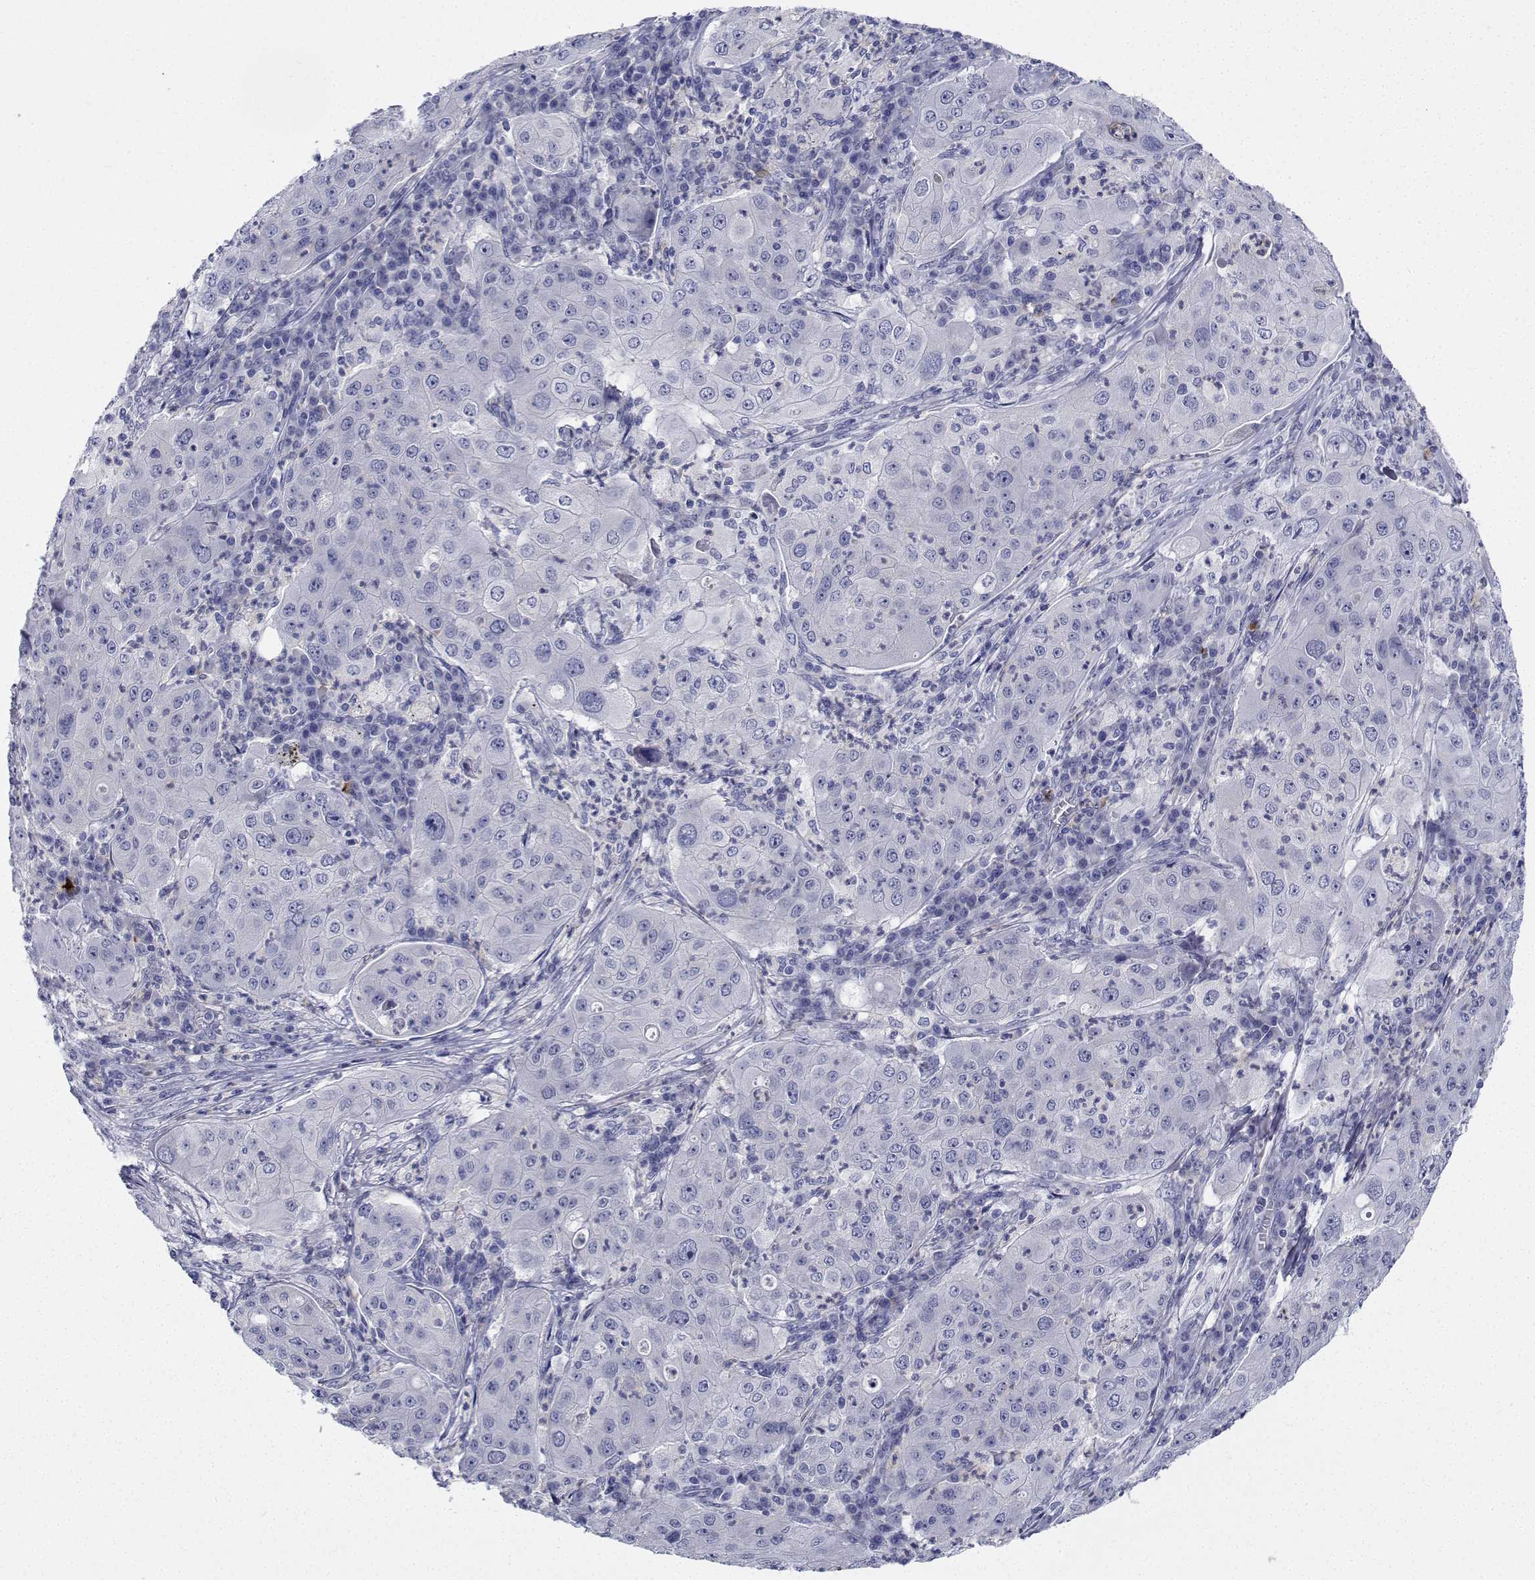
{"staining": {"intensity": "negative", "quantity": "none", "location": "none"}, "tissue": "lung cancer", "cell_type": "Tumor cells", "image_type": "cancer", "snomed": [{"axis": "morphology", "description": "Squamous cell carcinoma, NOS"}, {"axis": "topography", "description": "Lung"}], "caption": "Immunohistochemistry histopathology image of lung cancer (squamous cell carcinoma) stained for a protein (brown), which shows no expression in tumor cells.", "gene": "PLXNA4", "patient": {"sex": "female", "age": 59}}